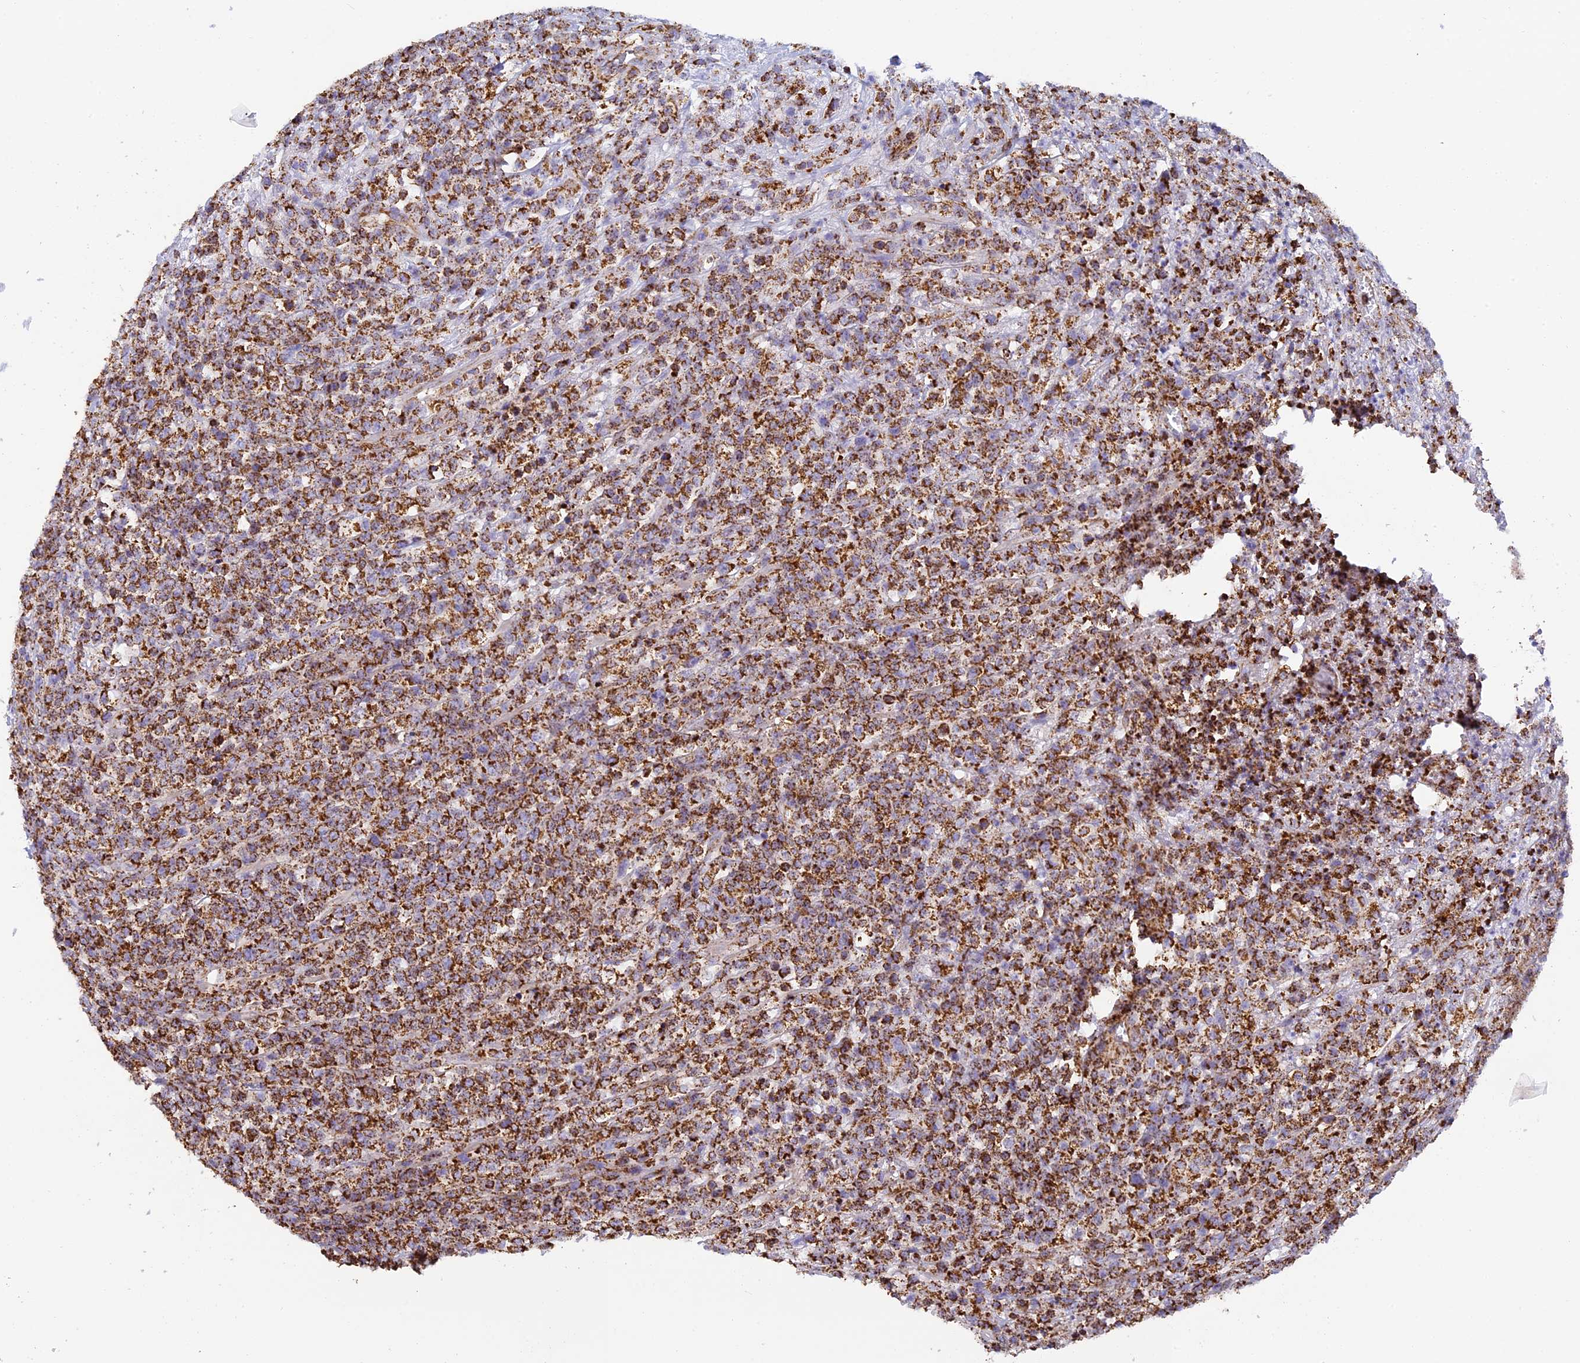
{"staining": {"intensity": "strong", "quantity": ">75%", "location": "cytoplasmic/membranous"}, "tissue": "lymphoma", "cell_type": "Tumor cells", "image_type": "cancer", "snomed": [{"axis": "morphology", "description": "Malignant lymphoma, non-Hodgkin's type, High grade"}, {"axis": "topography", "description": "Colon"}], "caption": "This is a photomicrograph of immunohistochemistry staining of high-grade malignant lymphoma, non-Hodgkin's type, which shows strong expression in the cytoplasmic/membranous of tumor cells.", "gene": "STK17A", "patient": {"sex": "female", "age": 53}}